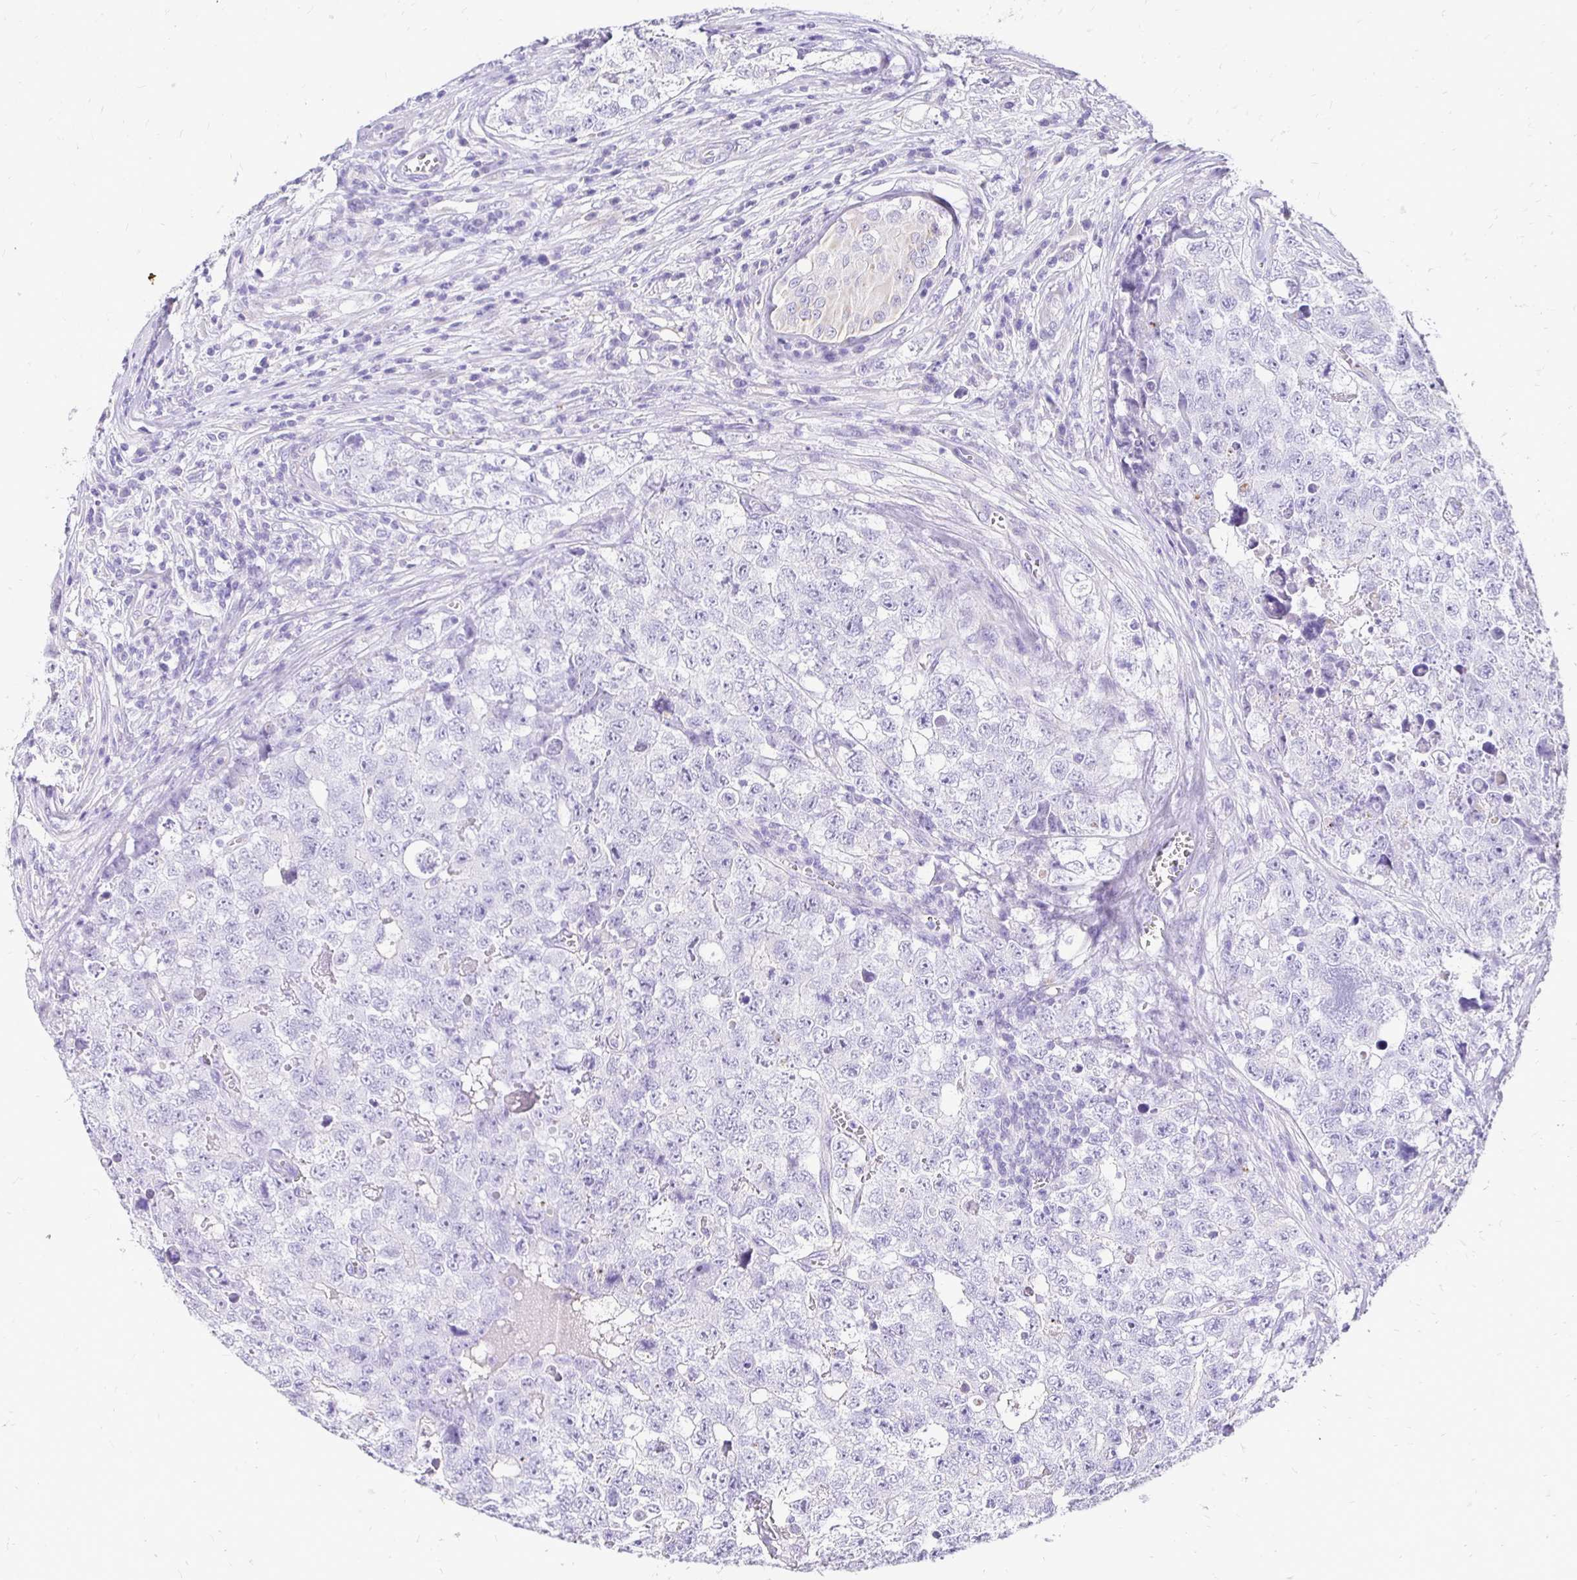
{"staining": {"intensity": "negative", "quantity": "none", "location": "none"}, "tissue": "testis cancer", "cell_type": "Tumor cells", "image_type": "cancer", "snomed": [{"axis": "morphology", "description": "Carcinoma, Embryonal, NOS"}, {"axis": "topography", "description": "Testis"}], "caption": "High power microscopy micrograph of an immunohistochemistry micrograph of testis cancer (embryonal carcinoma), revealing no significant expression in tumor cells. (DAB IHC with hematoxylin counter stain).", "gene": "TAF1D", "patient": {"sex": "male", "age": 18}}